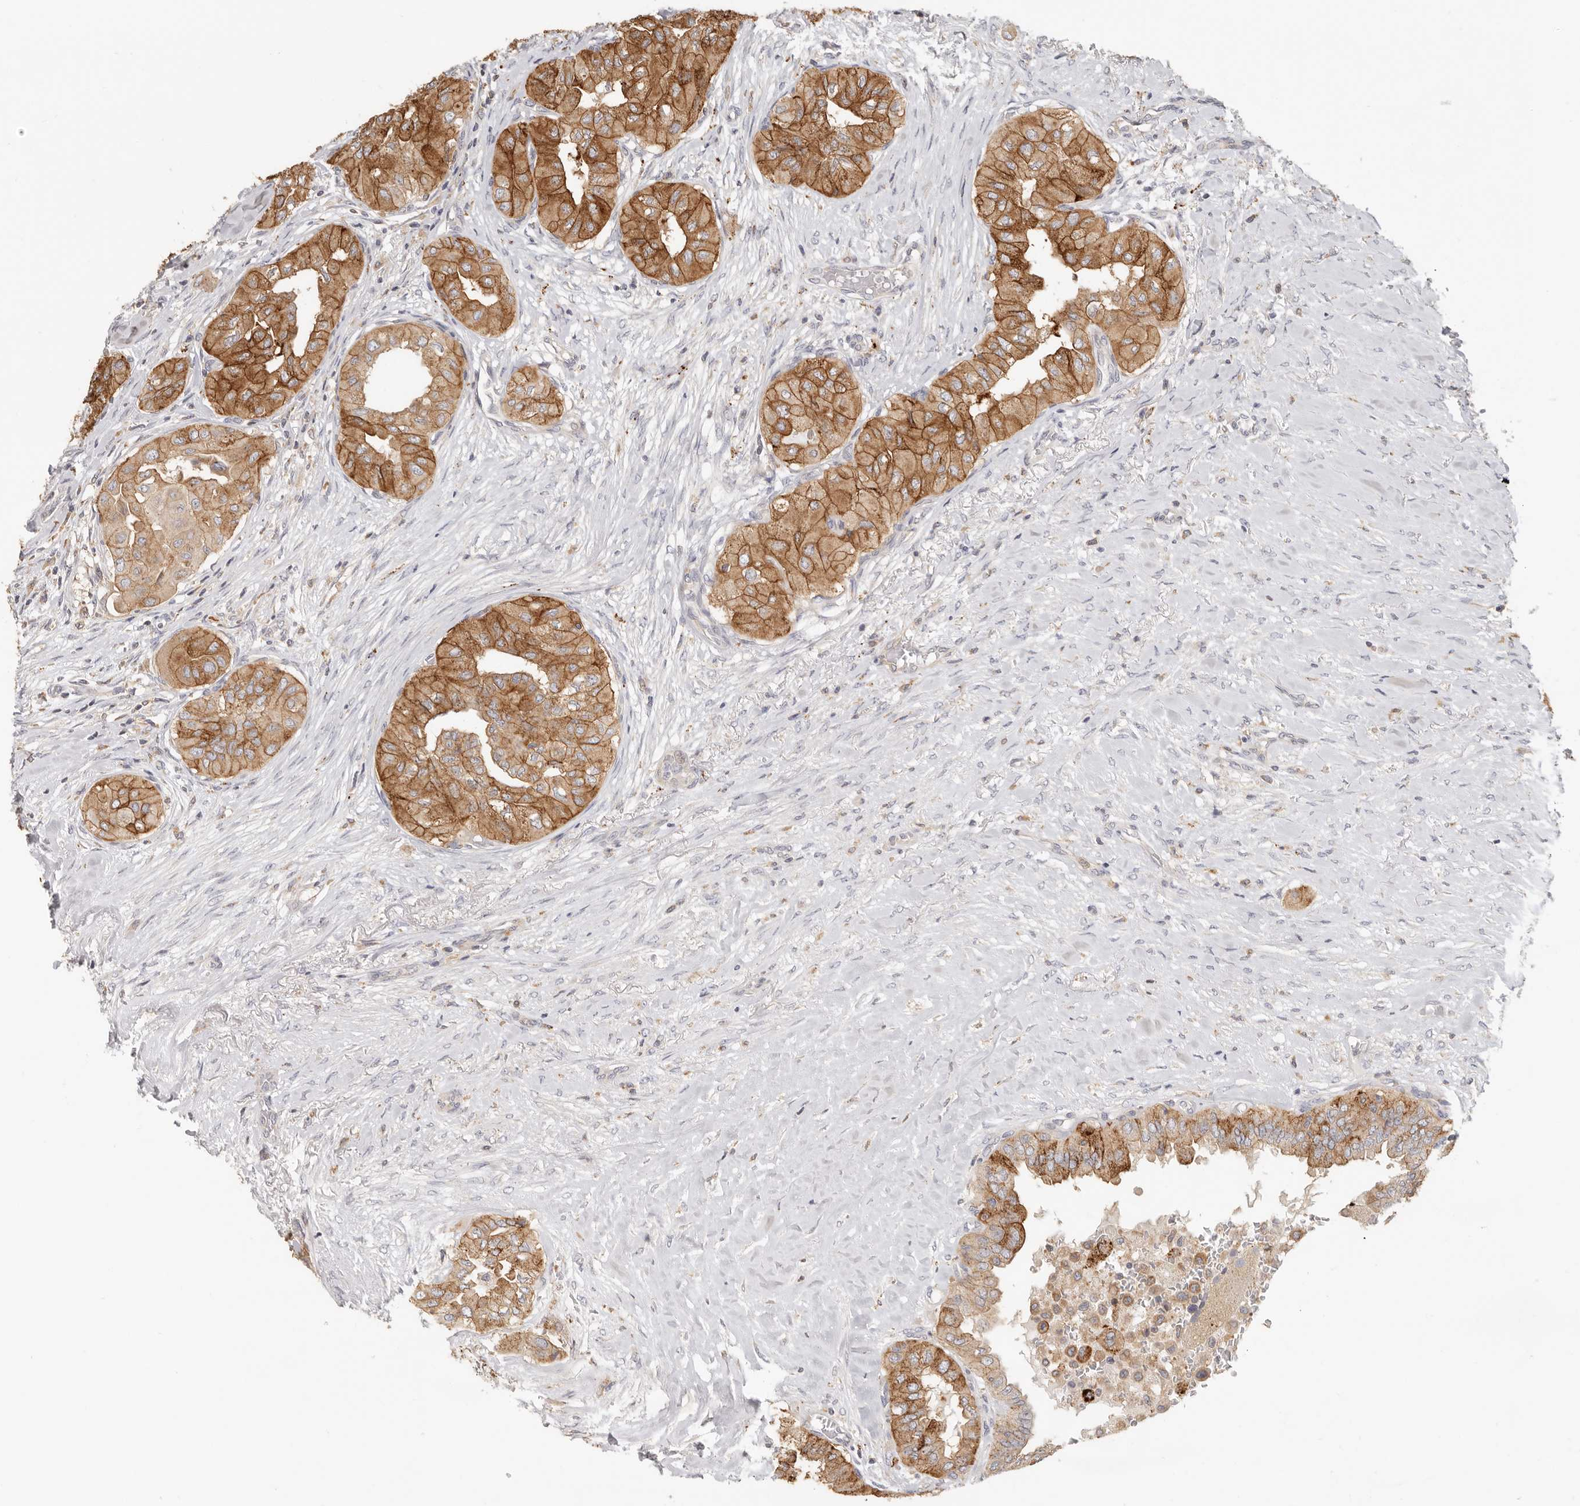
{"staining": {"intensity": "strong", "quantity": ">75%", "location": "cytoplasmic/membranous"}, "tissue": "thyroid cancer", "cell_type": "Tumor cells", "image_type": "cancer", "snomed": [{"axis": "morphology", "description": "Papillary adenocarcinoma, NOS"}, {"axis": "topography", "description": "Thyroid gland"}], "caption": "Papillary adenocarcinoma (thyroid) stained for a protein reveals strong cytoplasmic/membranous positivity in tumor cells.", "gene": "ANXA9", "patient": {"sex": "female", "age": 59}}